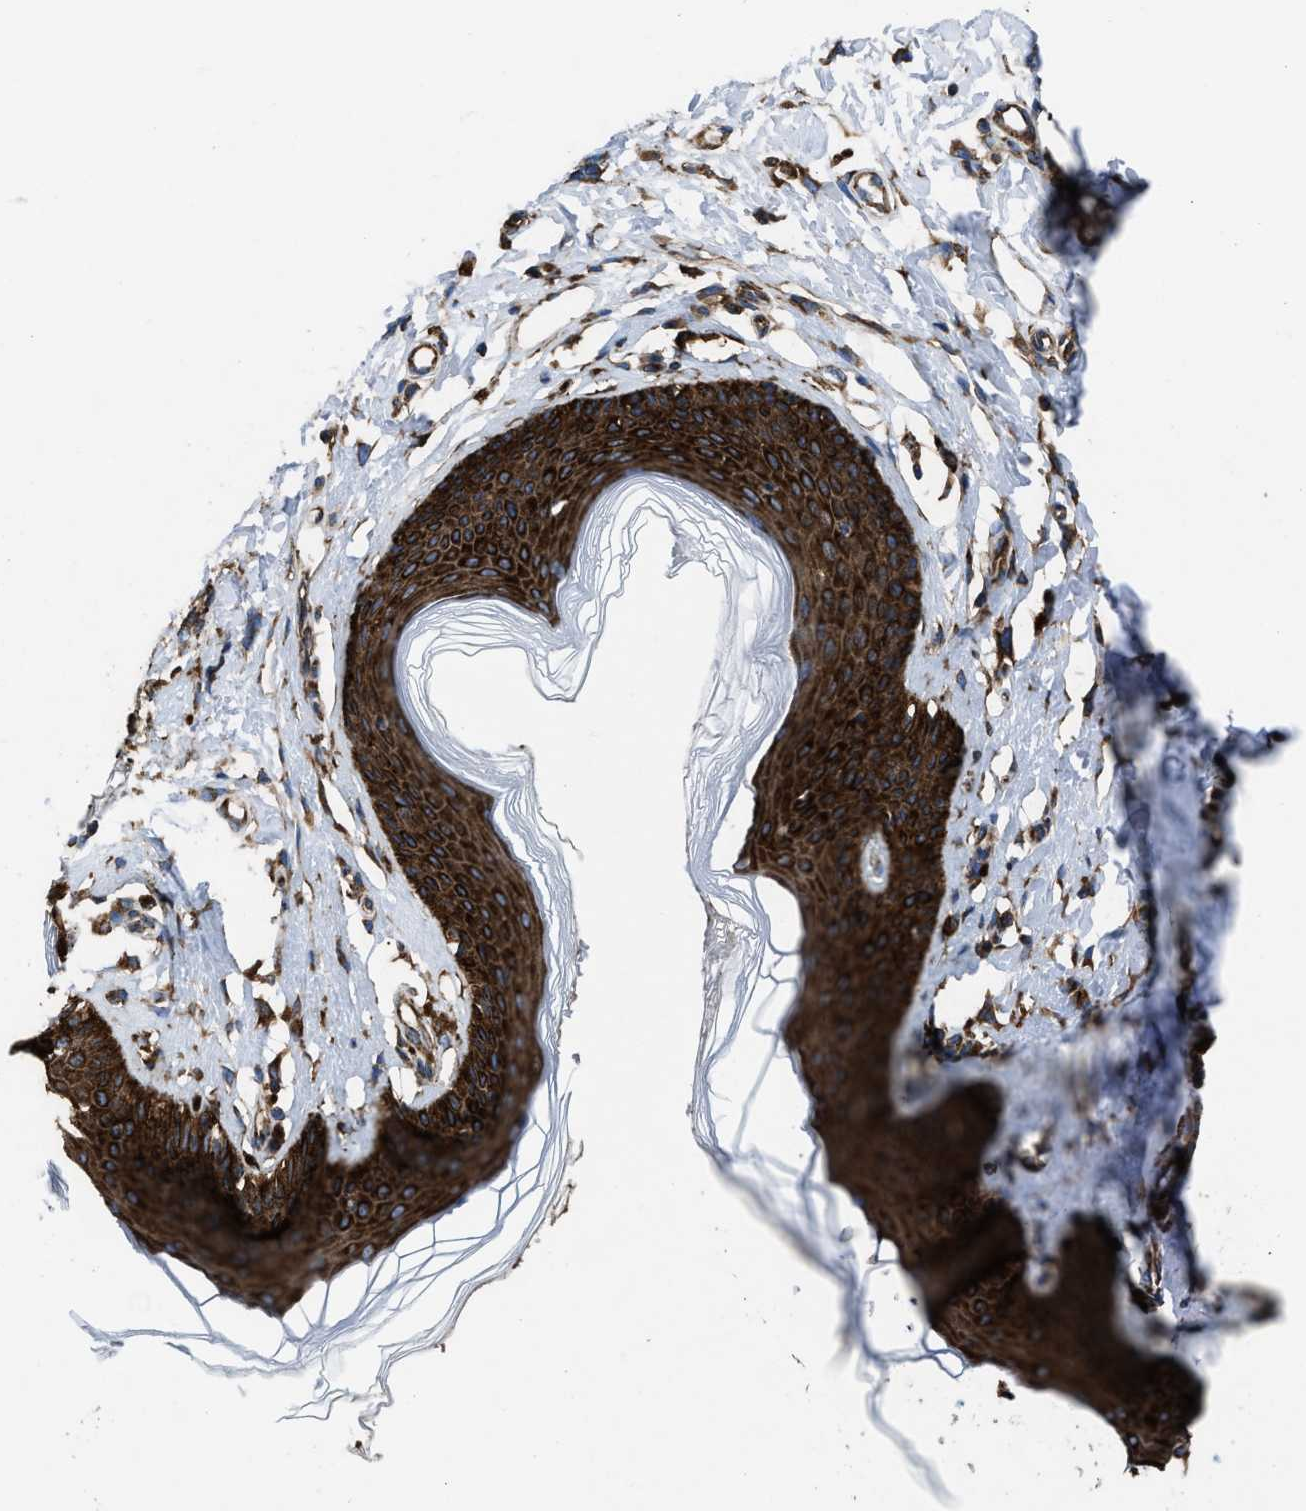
{"staining": {"intensity": "strong", "quantity": ">75%", "location": "cytoplasmic/membranous"}, "tissue": "skin", "cell_type": "Epidermal cells", "image_type": "normal", "snomed": [{"axis": "morphology", "description": "Normal tissue, NOS"}, {"axis": "topography", "description": "Vulva"}], "caption": "Brown immunohistochemical staining in normal human skin displays strong cytoplasmic/membranous positivity in about >75% of epidermal cells.", "gene": "CAPRIN1", "patient": {"sex": "female", "age": 66}}